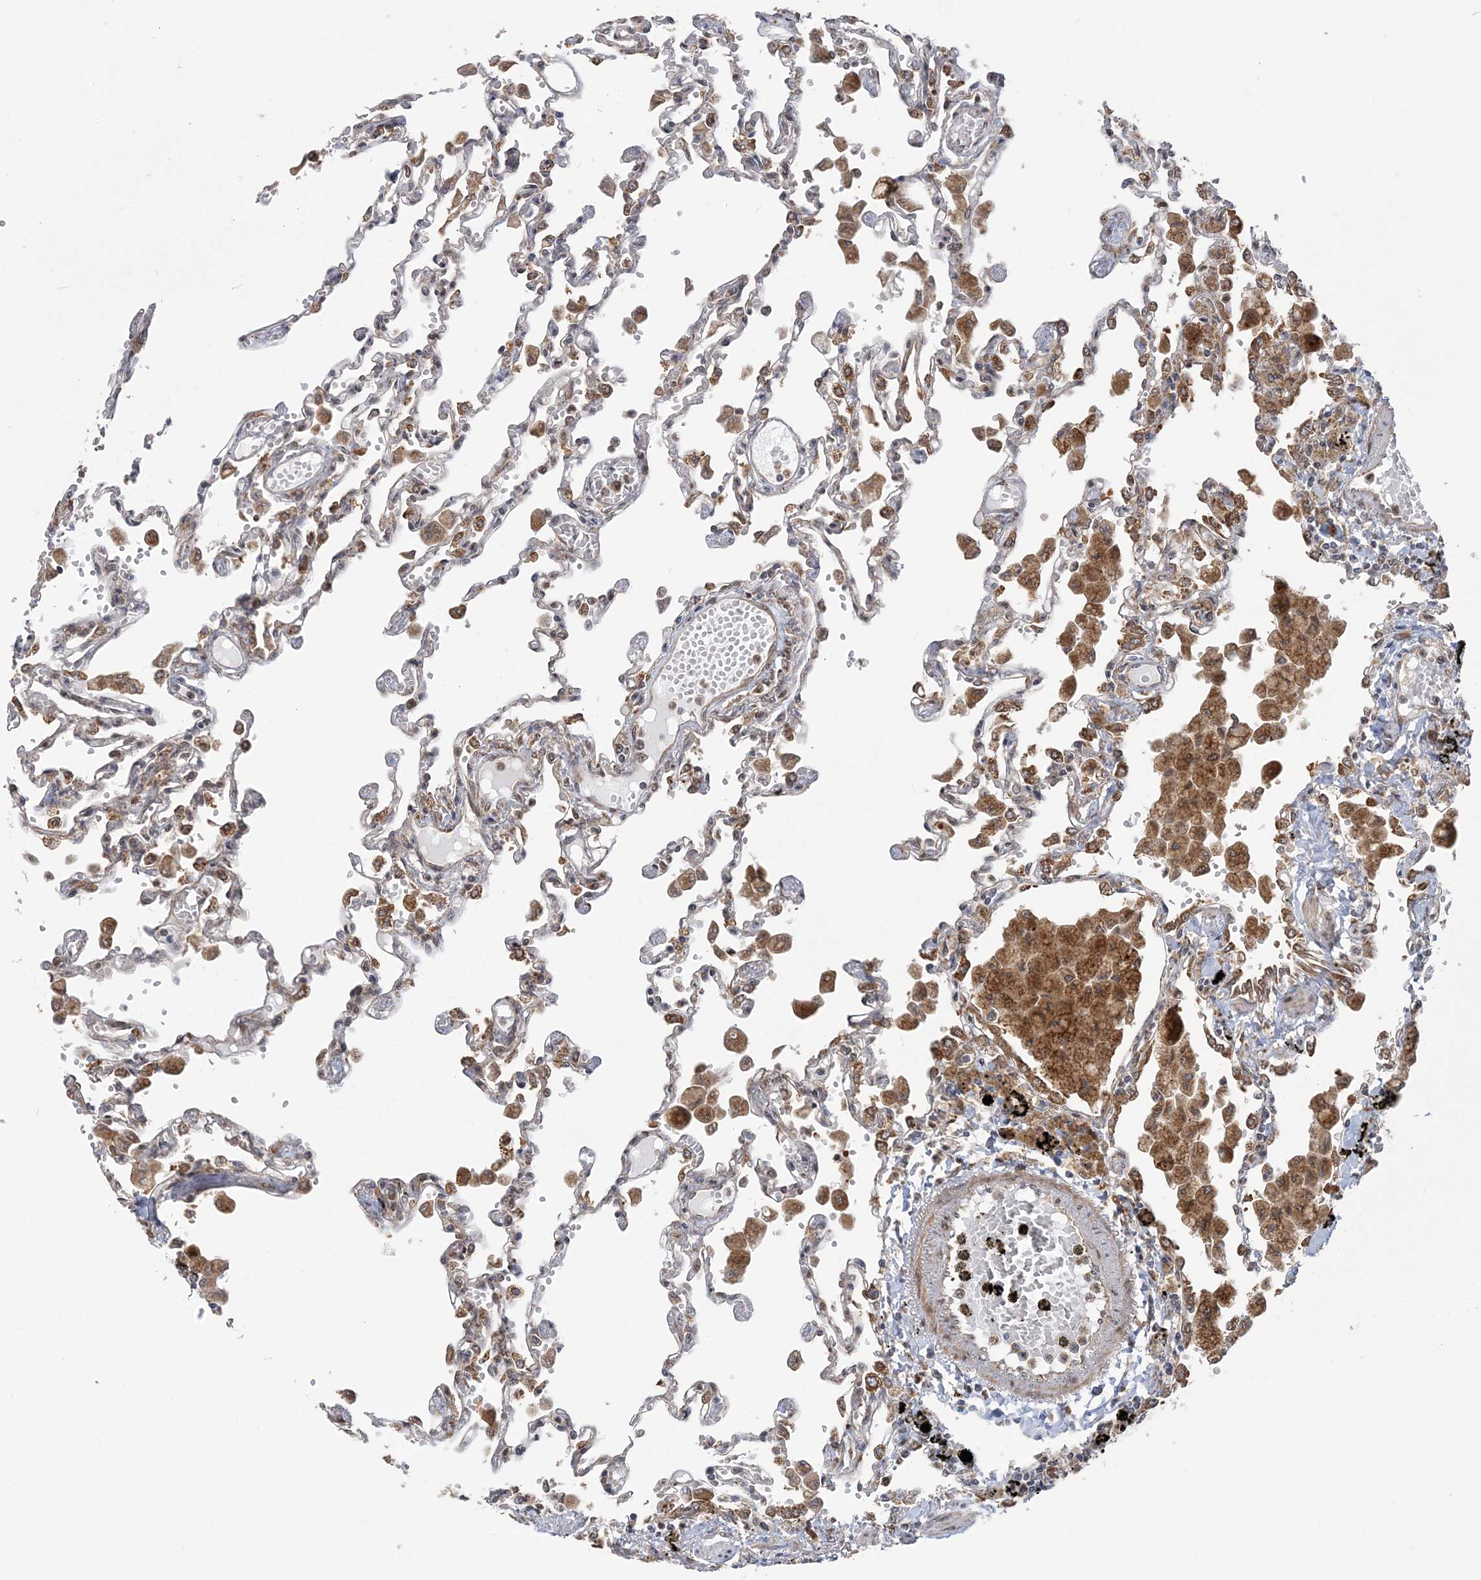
{"staining": {"intensity": "moderate", "quantity": "<25%", "location": "cytoplasmic/membranous"}, "tissue": "lung", "cell_type": "Alveolar cells", "image_type": "normal", "snomed": [{"axis": "morphology", "description": "Normal tissue, NOS"}, {"axis": "topography", "description": "Bronchus"}, {"axis": "topography", "description": "Lung"}], "caption": "Moderate cytoplasmic/membranous expression for a protein is seen in approximately <25% of alveolar cells of normal lung using immunohistochemistry (IHC).", "gene": "MRPL47", "patient": {"sex": "female", "age": 49}}